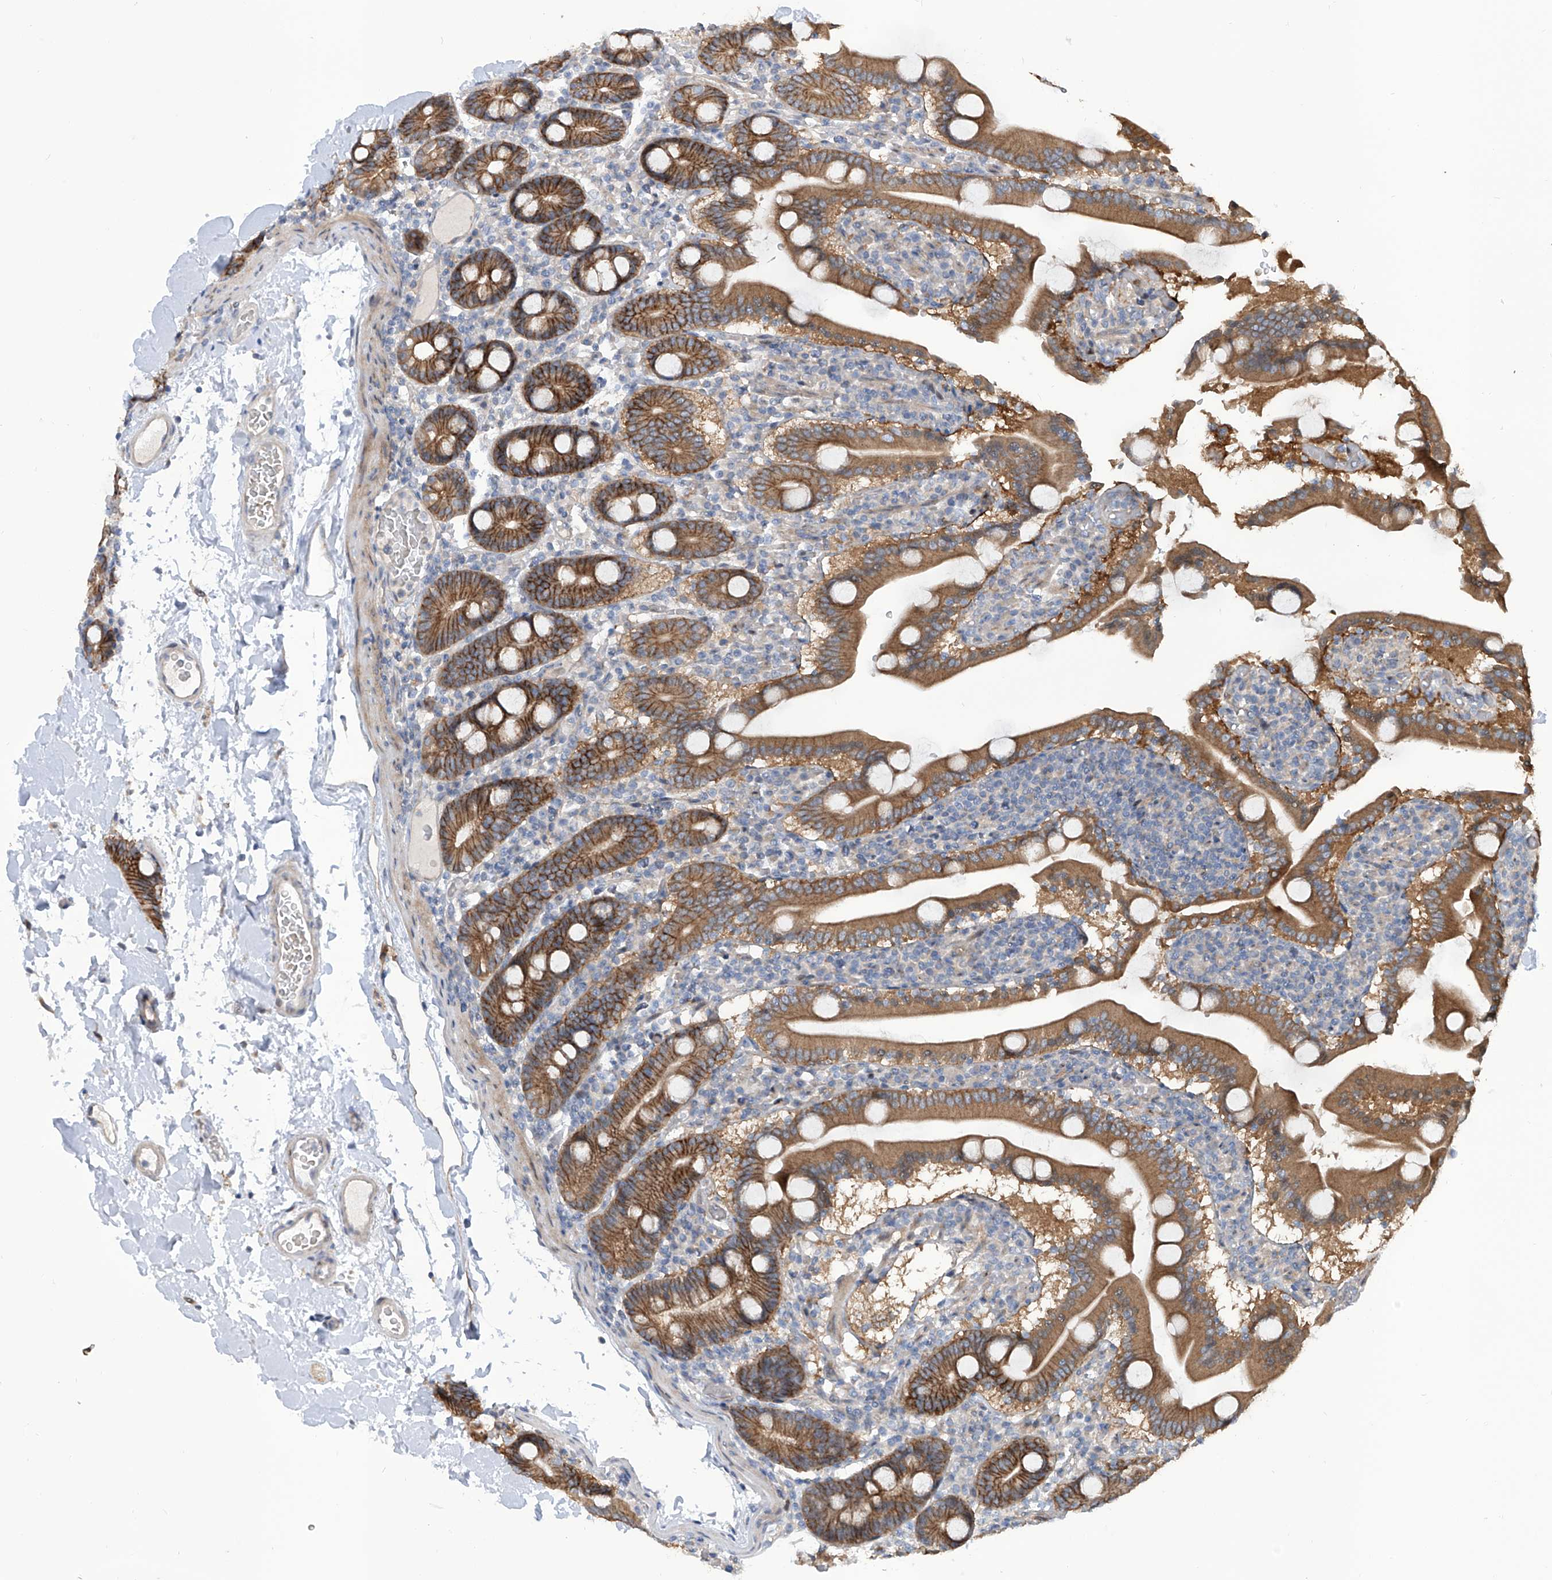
{"staining": {"intensity": "moderate", "quantity": ">75%", "location": "cytoplasmic/membranous"}, "tissue": "duodenum", "cell_type": "Glandular cells", "image_type": "normal", "snomed": [{"axis": "morphology", "description": "Normal tissue, NOS"}, {"axis": "topography", "description": "Duodenum"}], "caption": "Brown immunohistochemical staining in unremarkable human duodenum reveals moderate cytoplasmic/membranous staining in approximately >75% of glandular cells. (Stains: DAB in brown, nuclei in blue, Microscopy: brightfield microscopy at high magnification).", "gene": "LRRC1", "patient": {"sex": "male", "age": 55}}